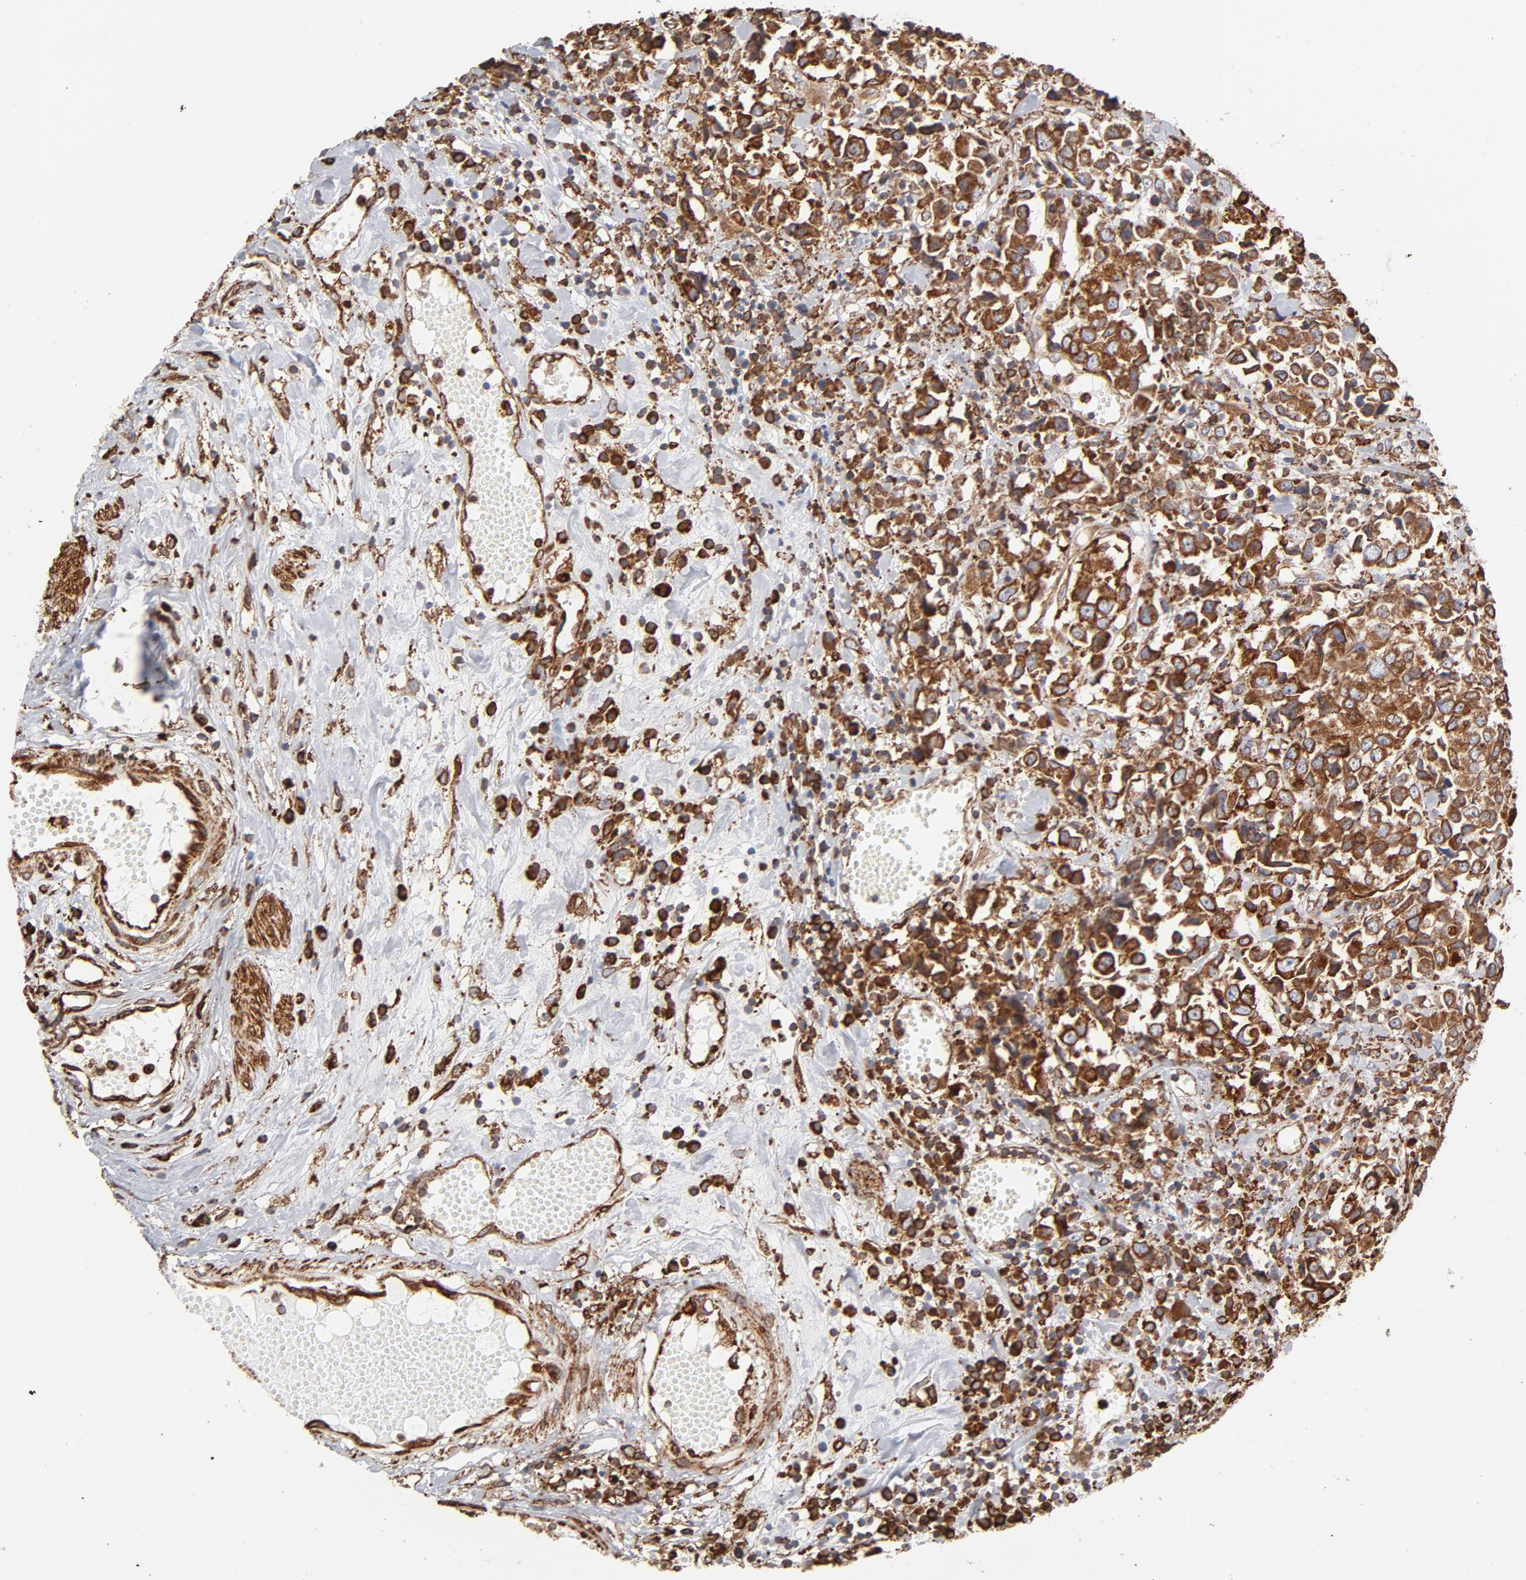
{"staining": {"intensity": "strong", "quantity": ">75%", "location": "cytoplasmic/membranous"}, "tissue": "urothelial cancer", "cell_type": "Tumor cells", "image_type": "cancer", "snomed": [{"axis": "morphology", "description": "Urothelial carcinoma, High grade"}, {"axis": "topography", "description": "Urinary bladder"}], "caption": "The image exhibits a brown stain indicating the presence of a protein in the cytoplasmic/membranous of tumor cells in urothelial carcinoma (high-grade).", "gene": "CANX", "patient": {"sex": "female", "age": 75}}